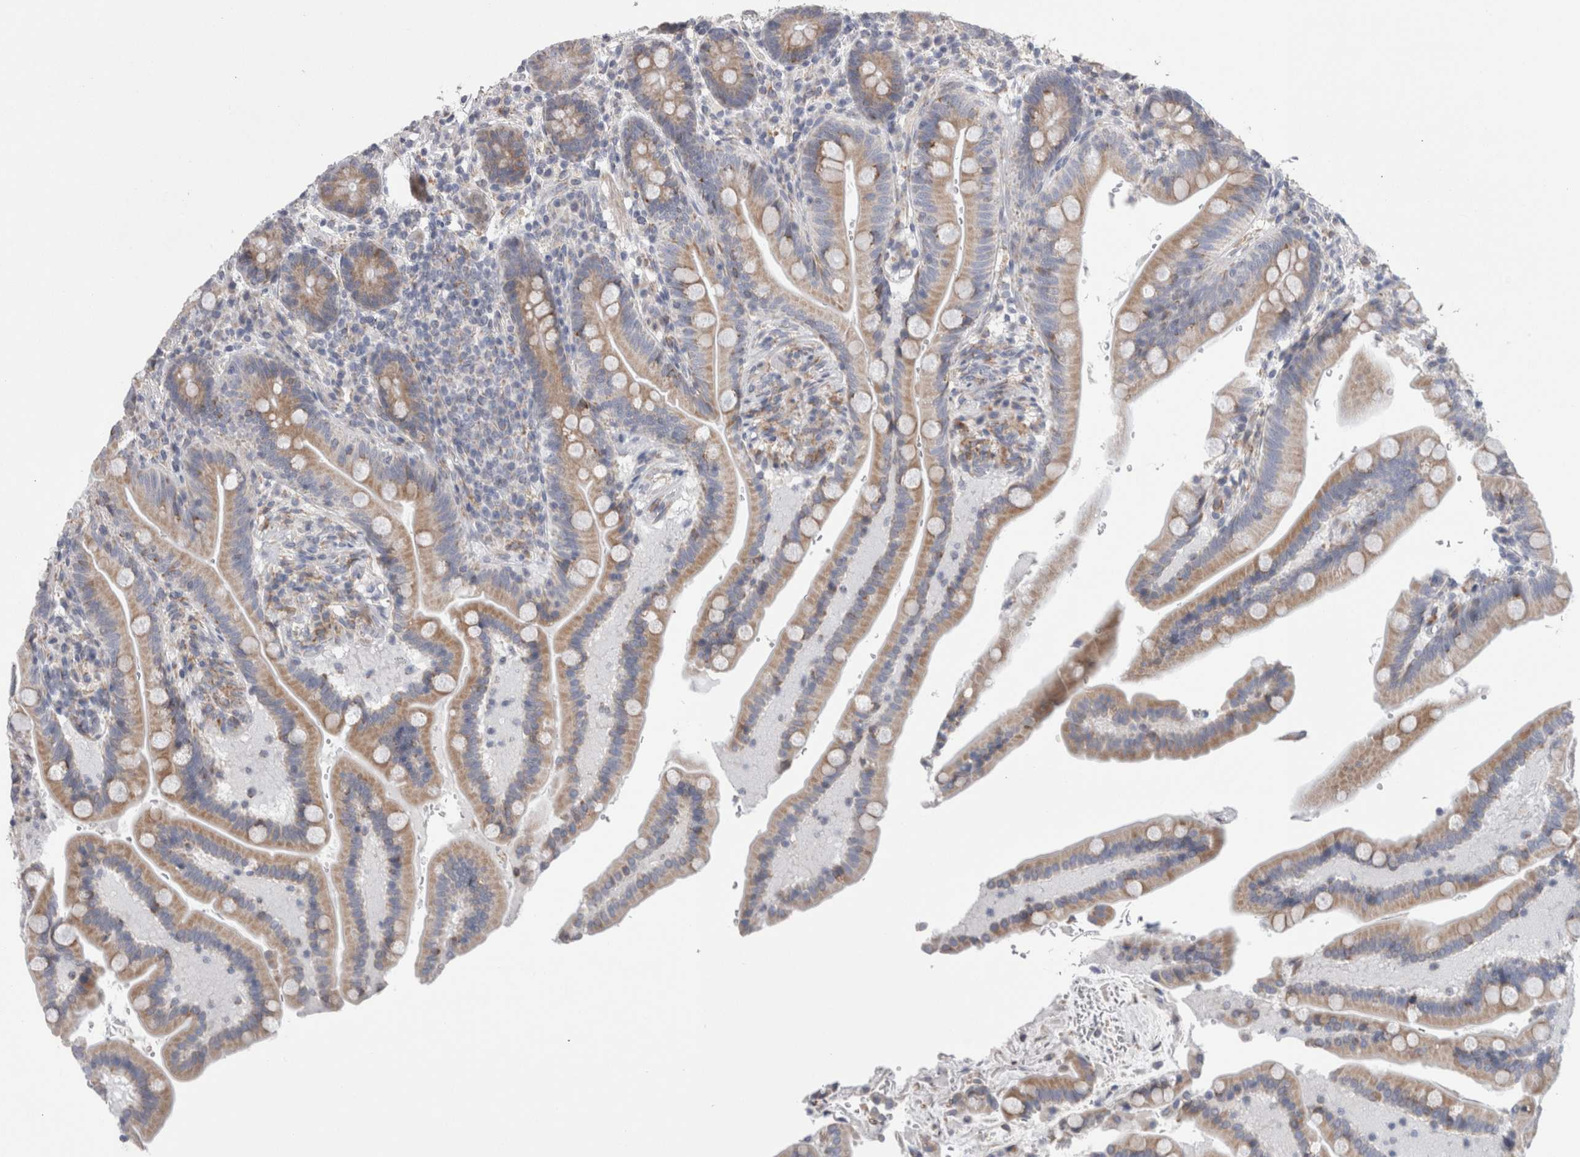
{"staining": {"intensity": "negative", "quantity": "none", "location": "none"}, "tissue": "colon", "cell_type": "Endothelial cells", "image_type": "normal", "snomed": [{"axis": "morphology", "description": "Normal tissue, NOS"}, {"axis": "topography", "description": "Smooth muscle"}, {"axis": "topography", "description": "Colon"}], "caption": "DAB immunohistochemical staining of benign colon demonstrates no significant expression in endothelial cells. (DAB immunohistochemistry, high magnification).", "gene": "GDAP1", "patient": {"sex": "male", "age": 73}}